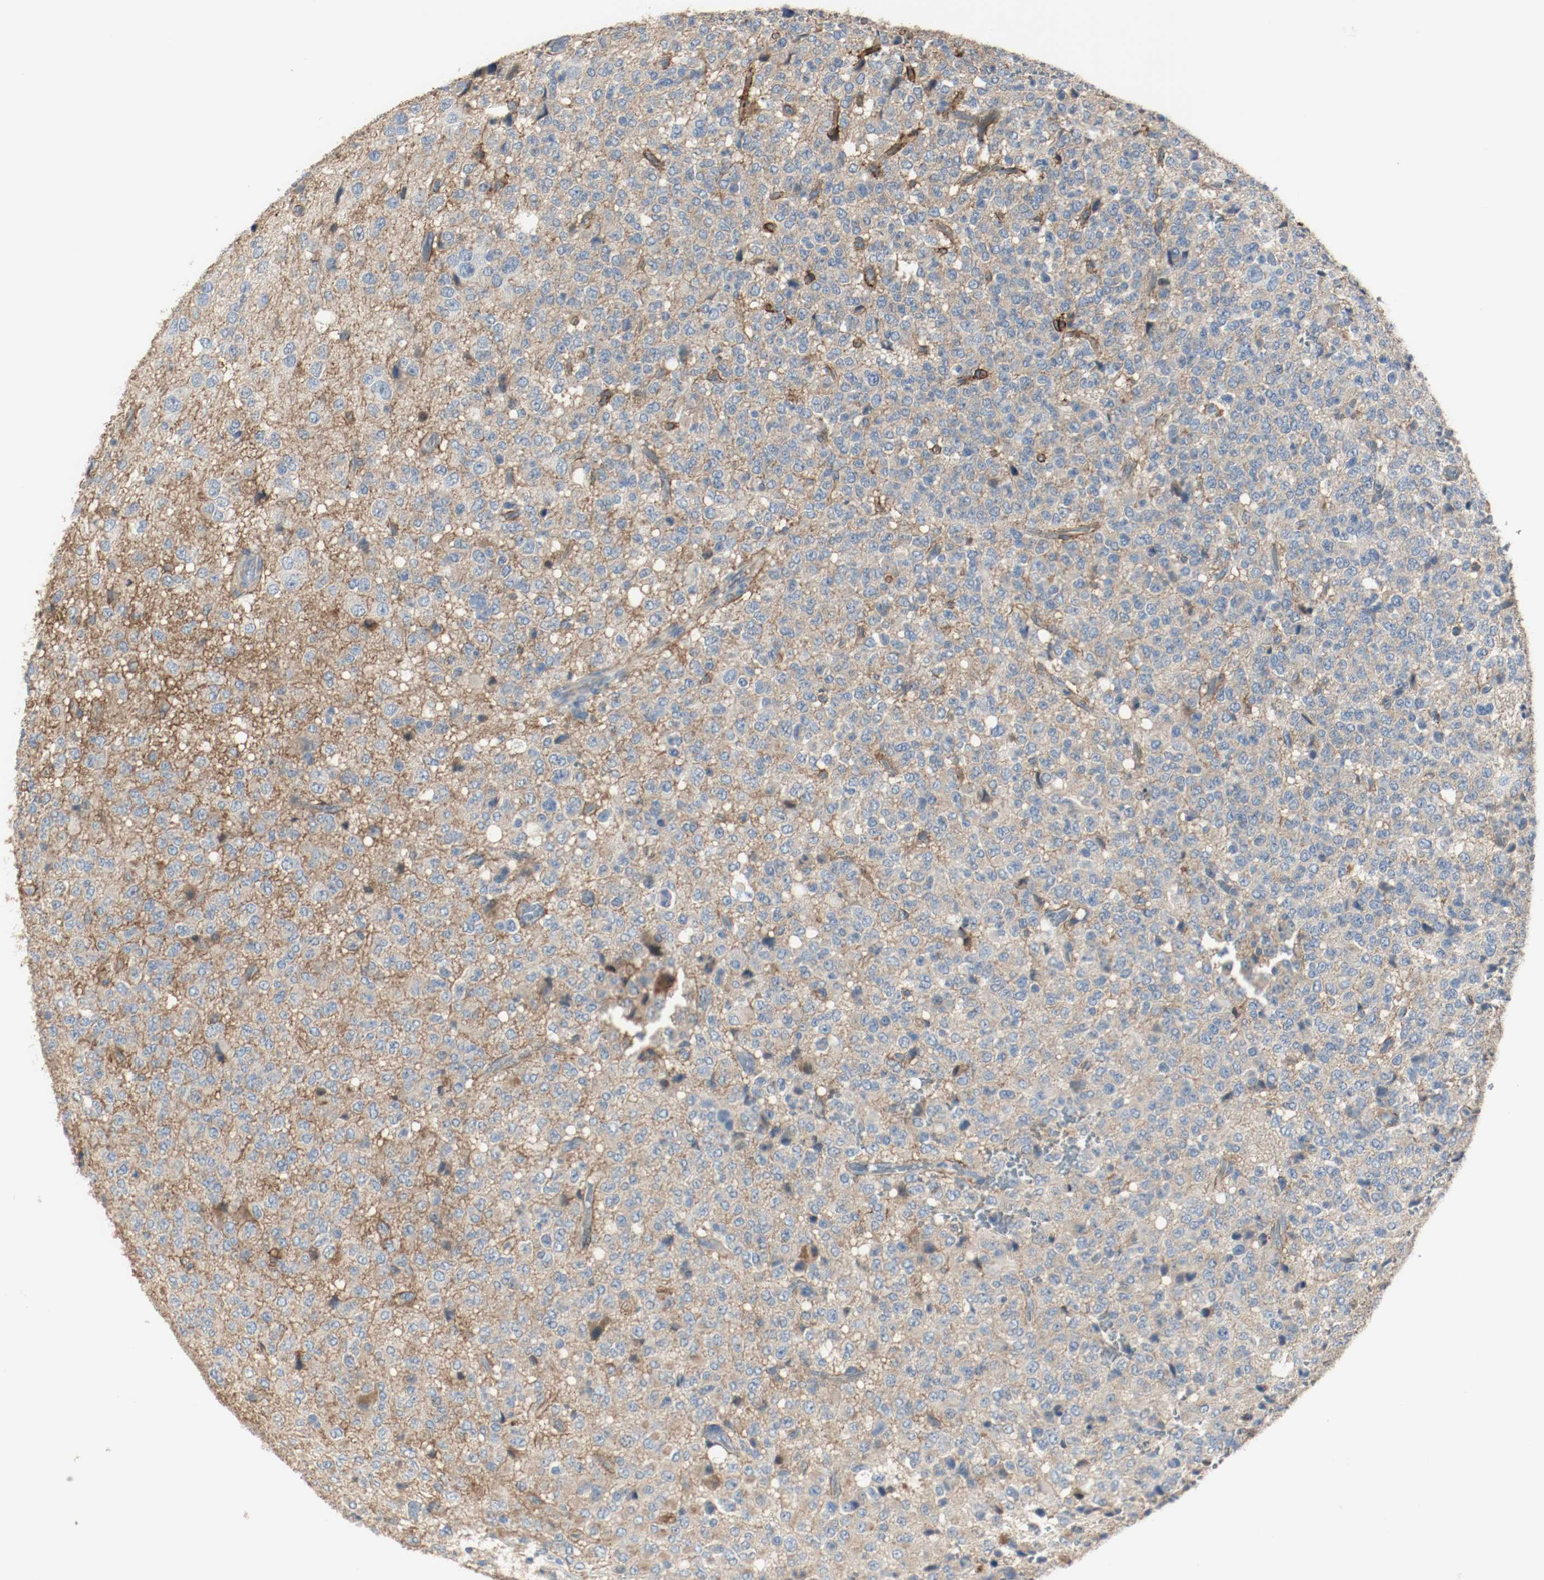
{"staining": {"intensity": "moderate", "quantity": ">75%", "location": "cytoplasmic/membranous"}, "tissue": "glioma", "cell_type": "Tumor cells", "image_type": "cancer", "snomed": [{"axis": "morphology", "description": "Glioma, malignant, High grade"}, {"axis": "topography", "description": "pancreas cauda"}], "caption": "Protein expression analysis of human glioma reveals moderate cytoplasmic/membranous staining in about >75% of tumor cells.", "gene": "MELTF", "patient": {"sex": "male", "age": 60}}